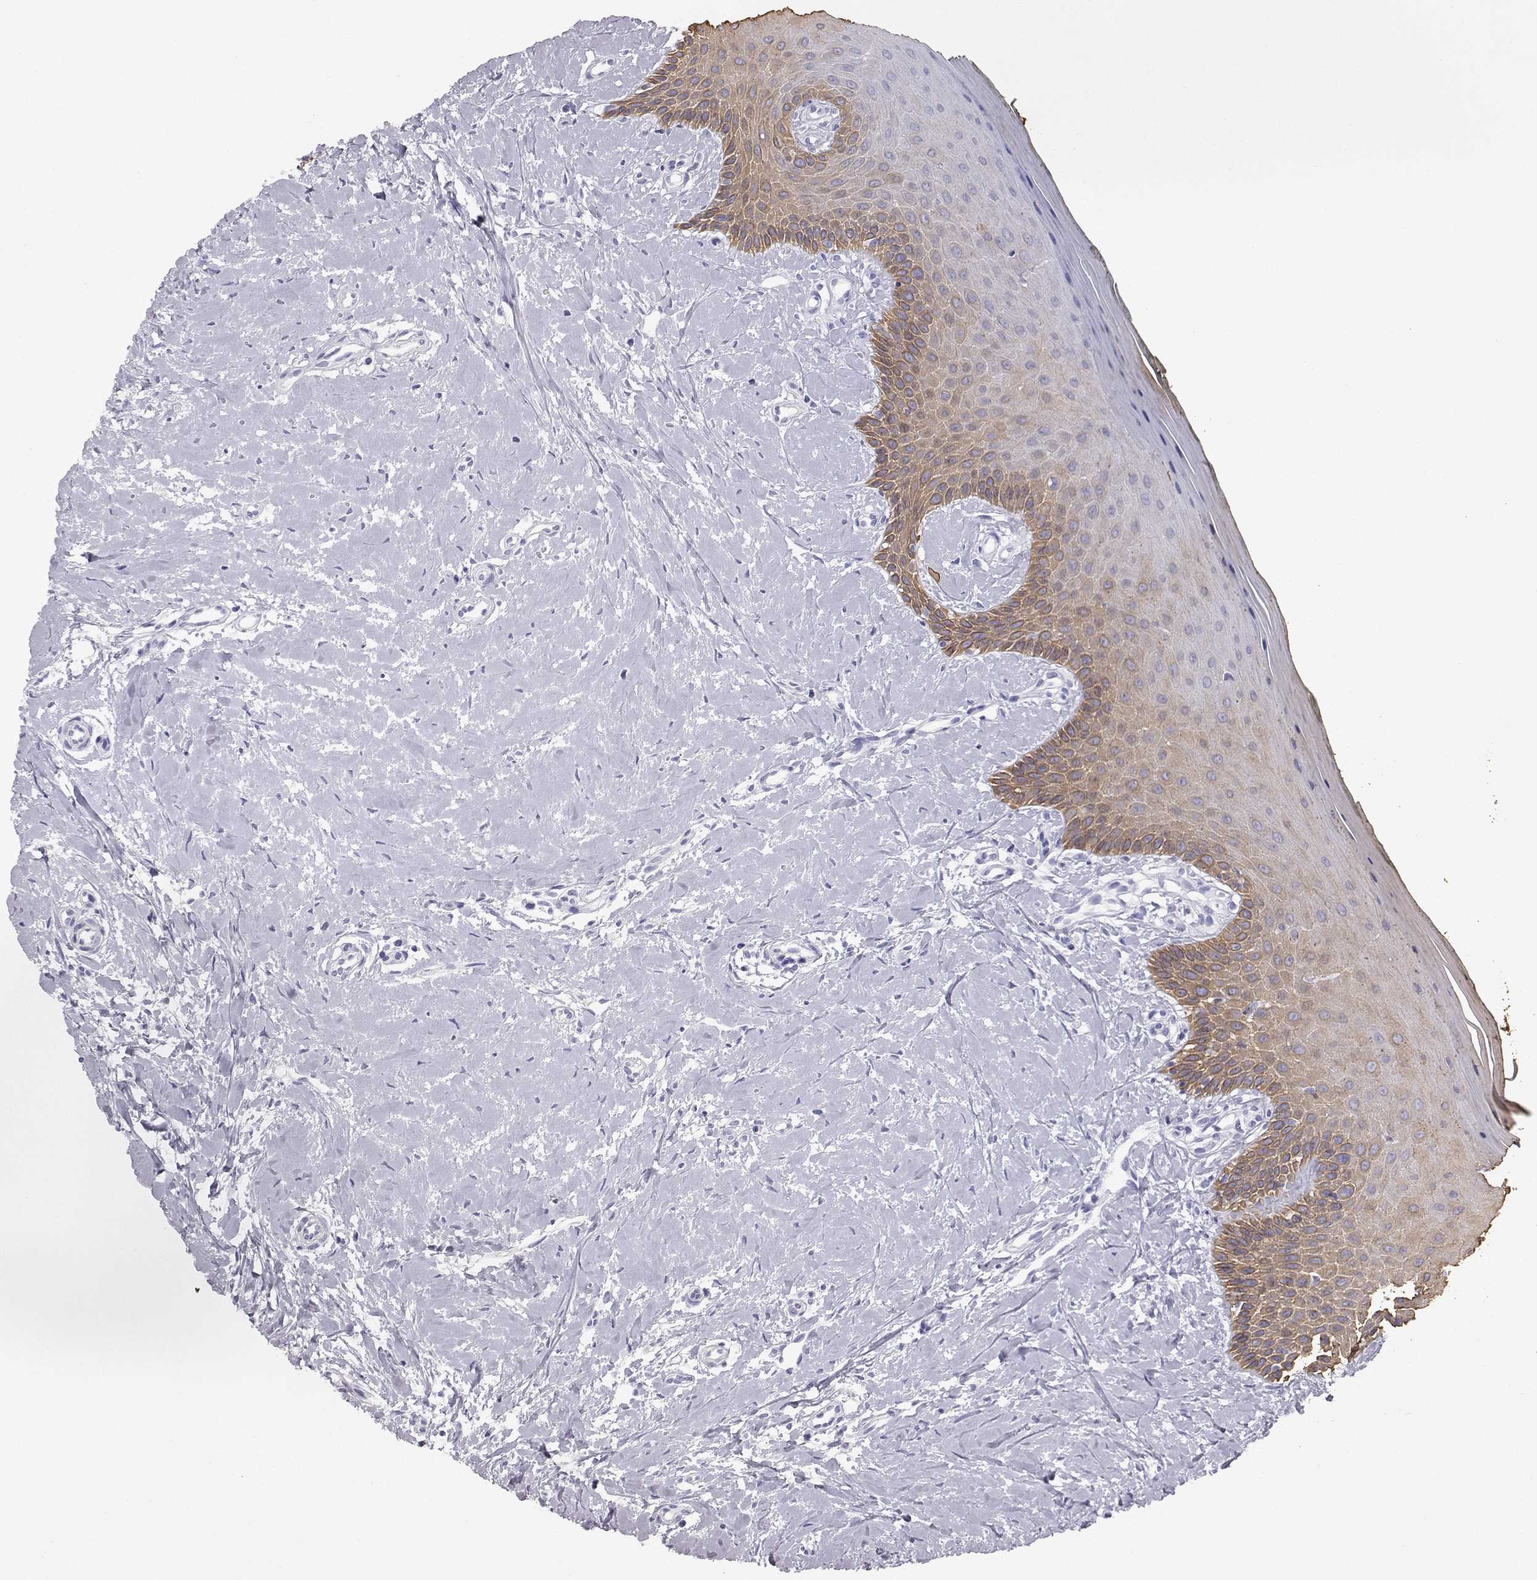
{"staining": {"intensity": "moderate", "quantity": "25%-75%", "location": "cytoplasmic/membranous"}, "tissue": "oral mucosa", "cell_type": "Squamous epithelial cells", "image_type": "normal", "snomed": [{"axis": "morphology", "description": "Normal tissue, NOS"}, {"axis": "topography", "description": "Oral tissue"}], "caption": "IHC of unremarkable human oral mucosa displays medium levels of moderate cytoplasmic/membranous expression in approximately 25%-75% of squamous epithelial cells. (Brightfield microscopy of DAB IHC at high magnification).", "gene": "AKR1B1", "patient": {"sex": "female", "age": 43}}